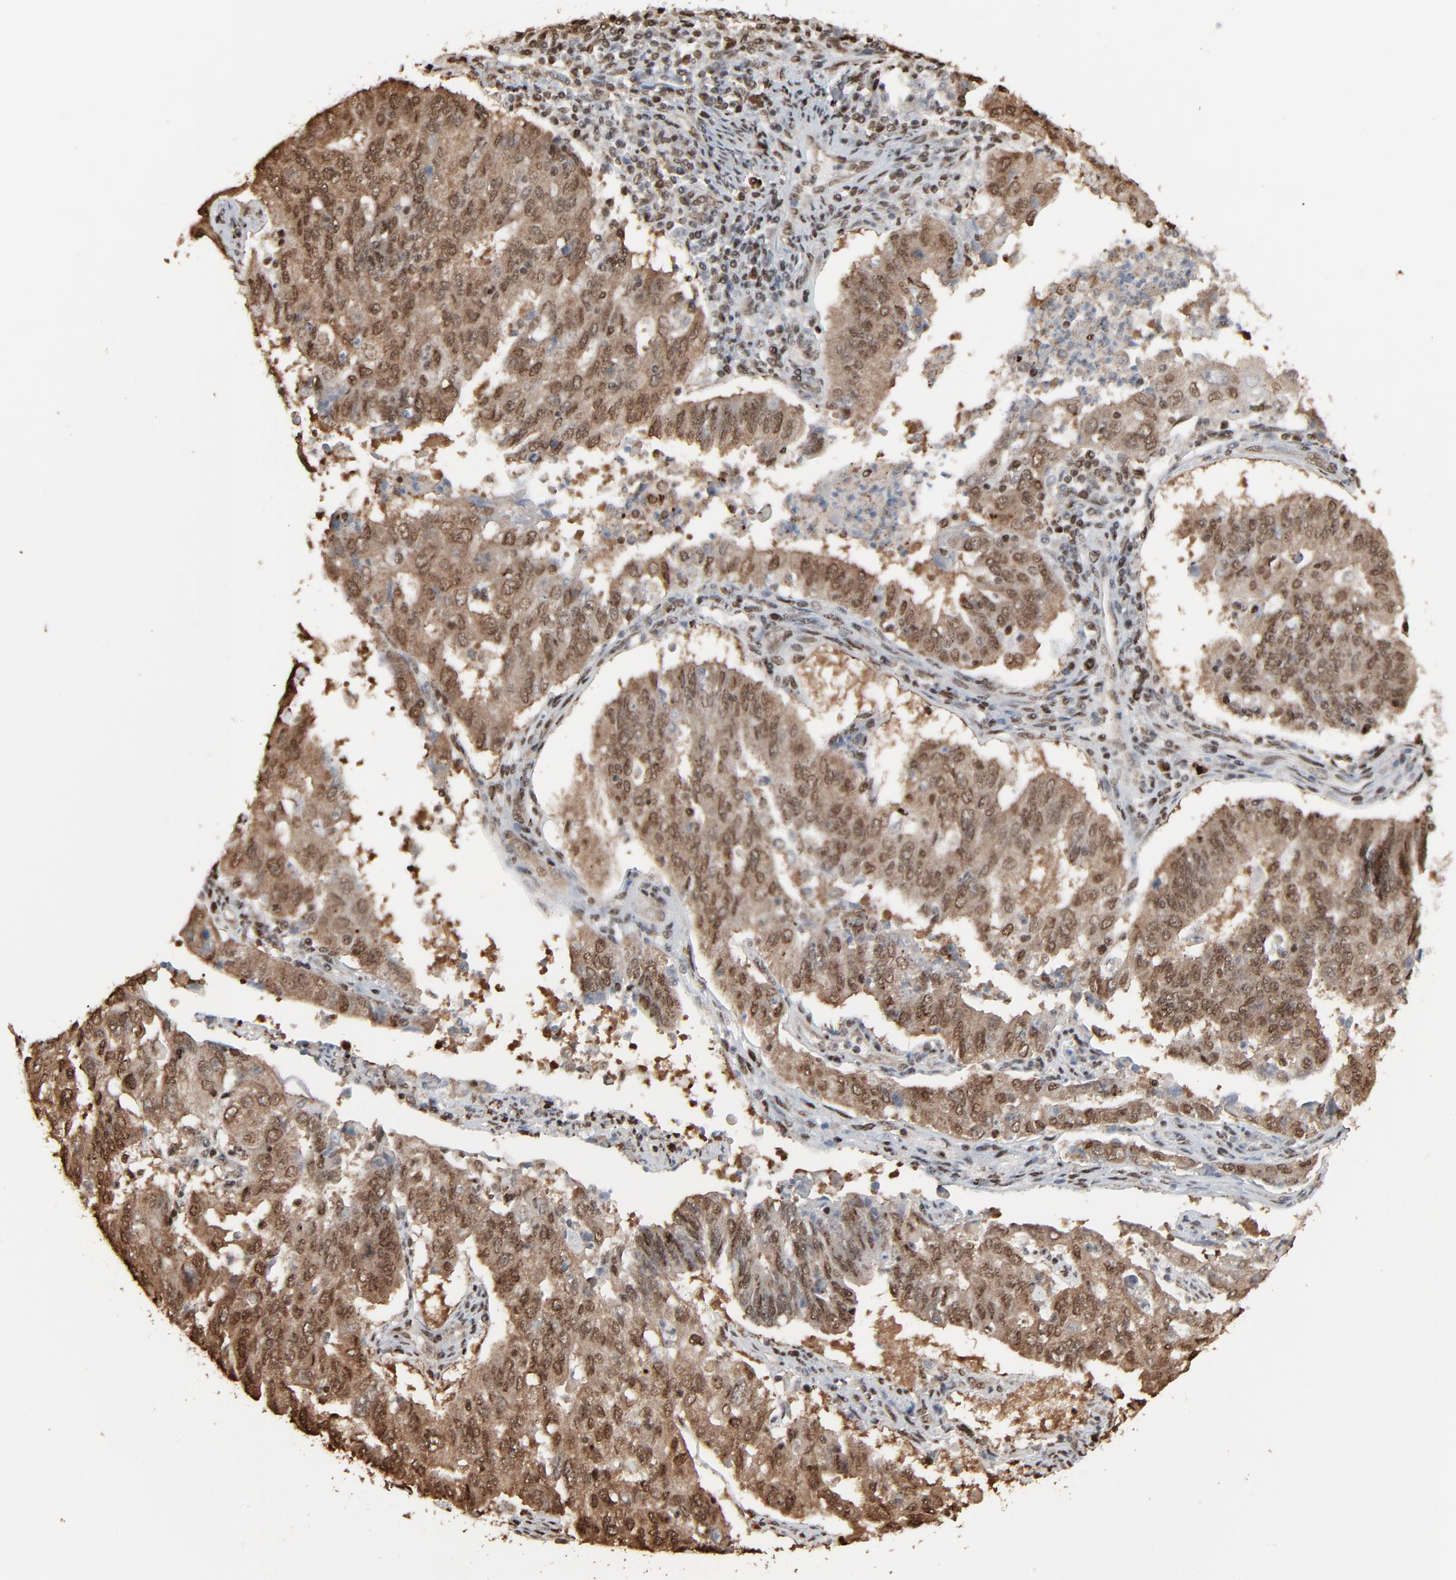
{"staining": {"intensity": "strong", "quantity": ">75%", "location": "cytoplasmic/membranous,nuclear"}, "tissue": "endometrial cancer", "cell_type": "Tumor cells", "image_type": "cancer", "snomed": [{"axis": "morphology", "description": "Adenocarcinoma, NOS"}, {"axis": "topography", "description": "Endometrium"}], "caption": "High-power microscopy captured an immunohistochemistry (IHC) image of endometrial cancer, revealing strong cytoplasmic/membranous and nuclear staining in about >75% of tumor cells. The staining was performed using DAB to visualize the protein expression in brown, while the nuclei were stained in blue with hematoxylin (Magnification: 20x).", "gene": "MEIS2", "patient": {"sex": "female", "age": 42}}